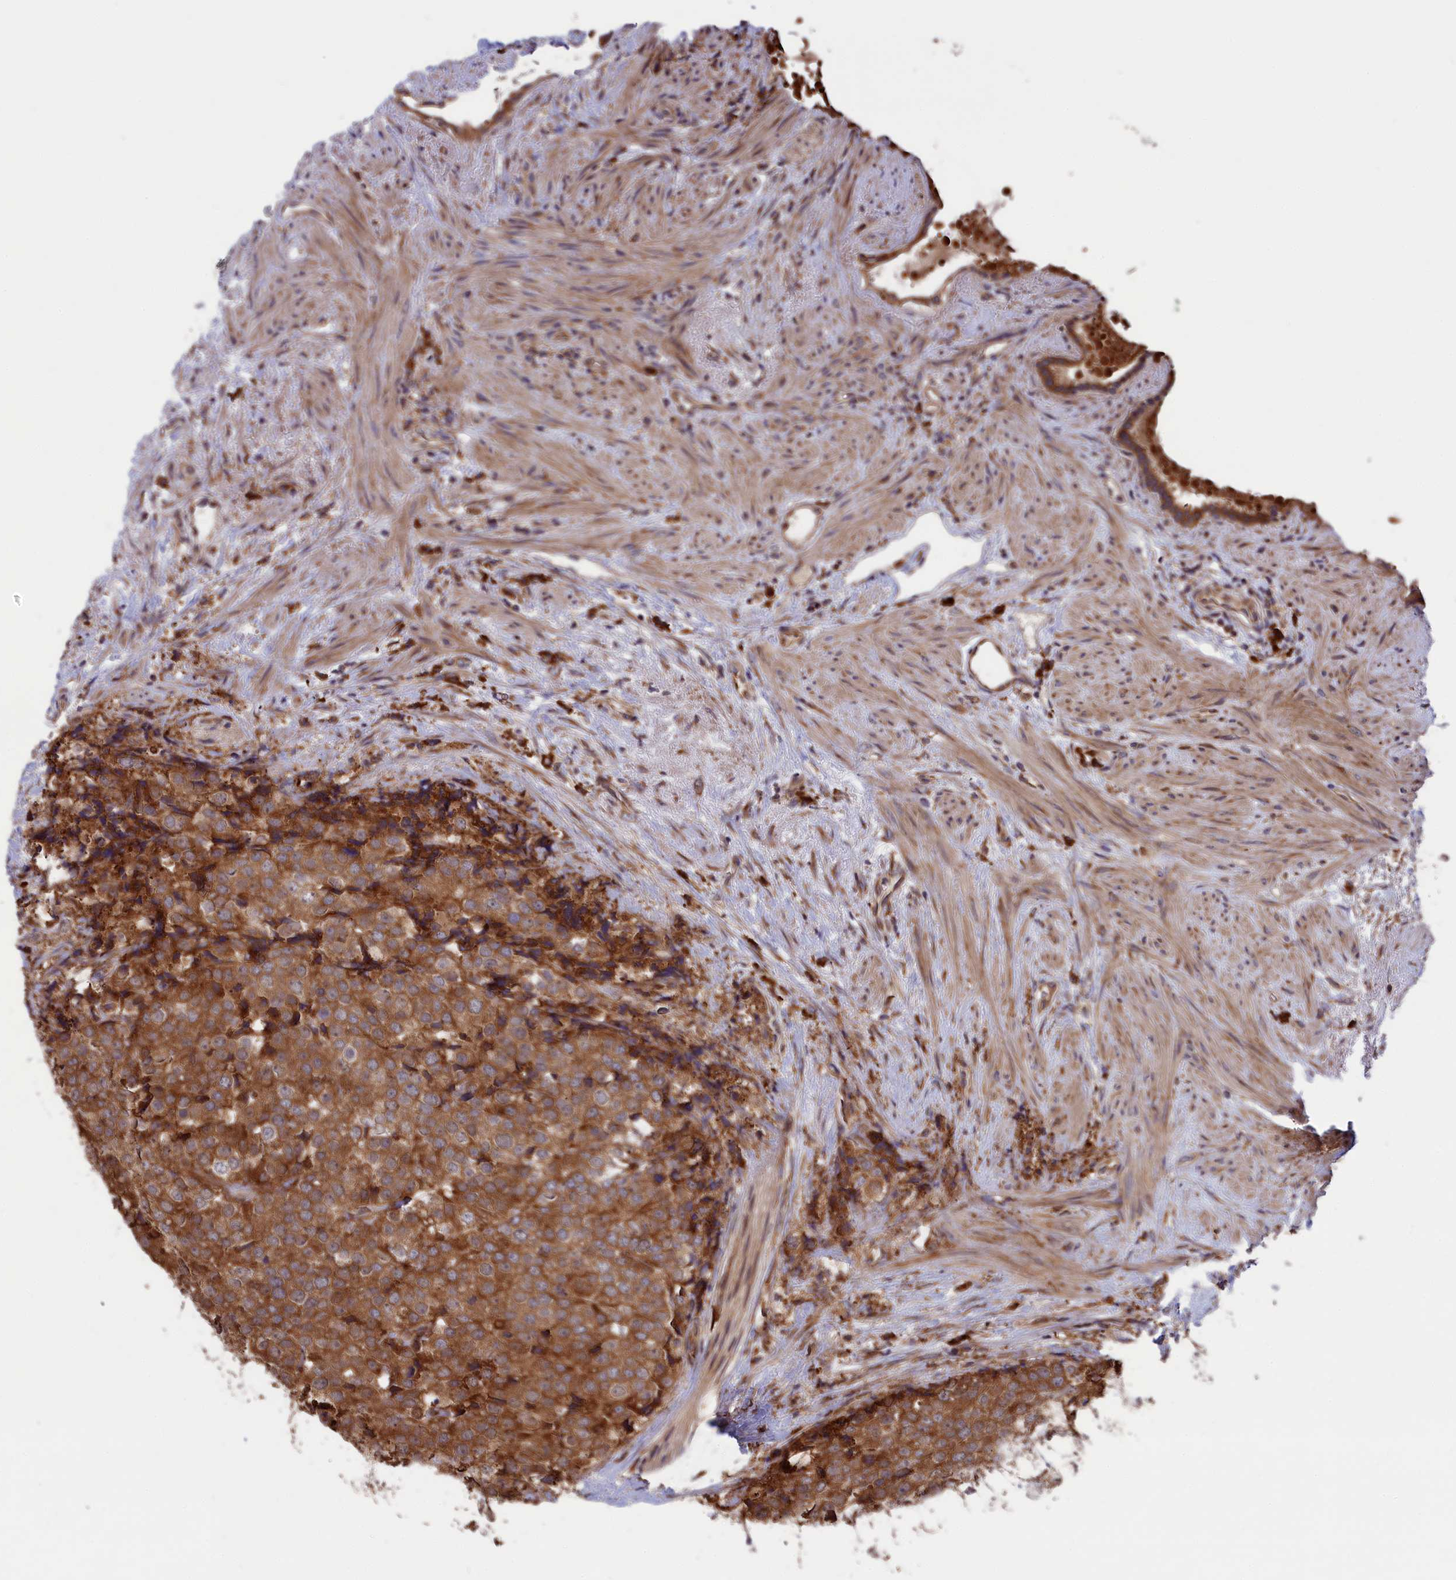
{"staining": {"intensity": "moderate", "quantity": ">75%", "location": "cytoplasmic/membranous"}, "tissue": "prostate cancer", "cell_type": "Tumor cells", "image_type": "cancer", "snomed": [{"axis": "morphology", "description": "Adenocarcinoma, High grade"}, {"axis": "topography", "description": "Prostate"}], "caption": "Tumor cells show medium levels of moderate cytoplasmic/membranous expression in approximately >75% of cells in human prostate adenocarcinoma (high-grade). Ihc stains the protein of interest in brown and the nuclei are stained blue.", "gene": "PLA2G4C", "patient": {"sex": "male", "age": 49}}